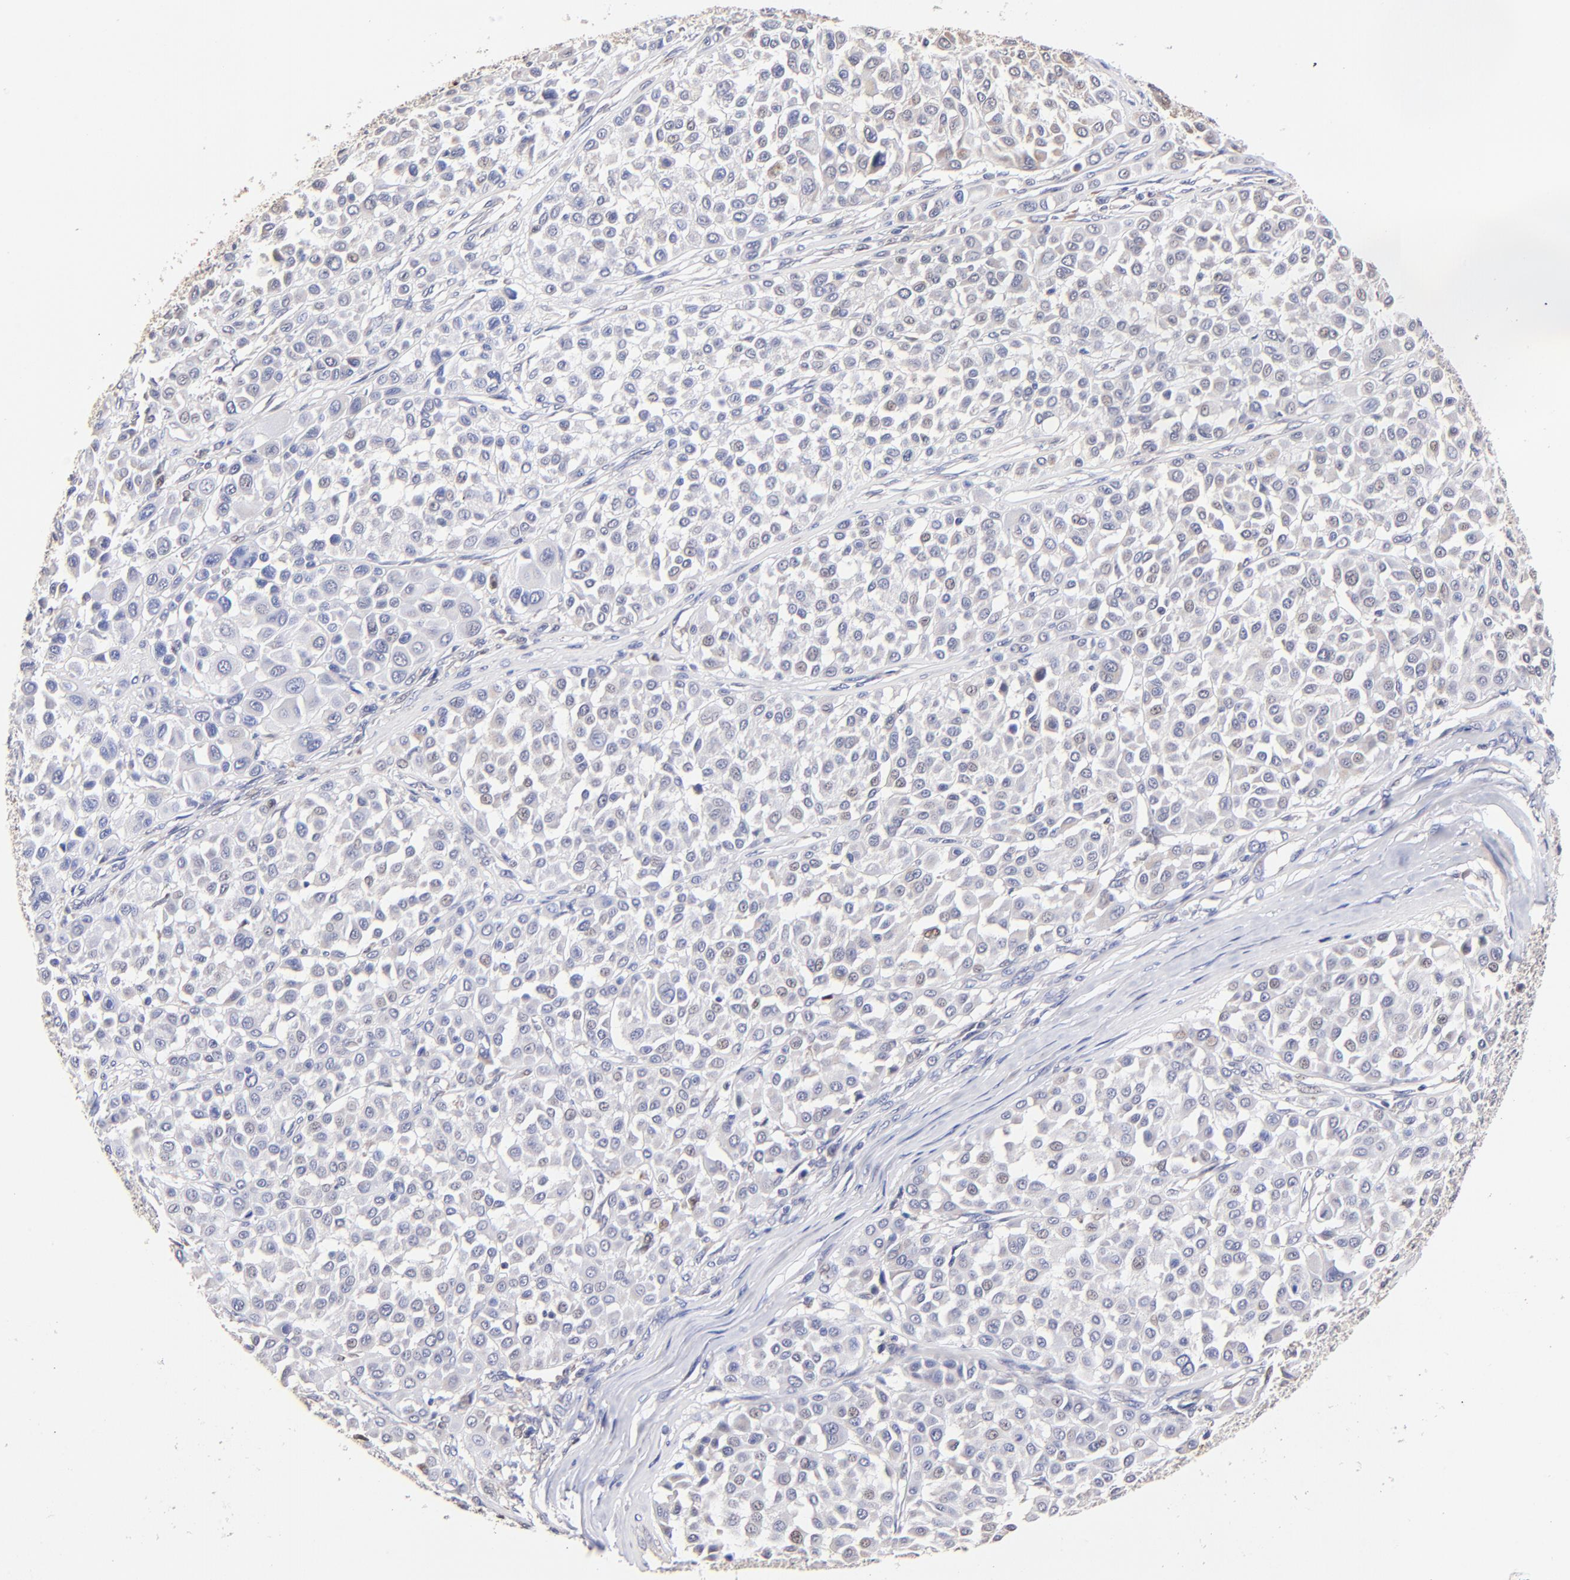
{"staining": {"intensity": "negative", "quantity": "none", "location": "none"}, "tissue": "melanoma", "cell_type": "Tumor cells", "image_type": "cancer", "snomed": [{"axis": "morphology", "description": "Malignant melanoma, Metastatic site"}, {"axis": "topography", "description": "Soft tissue"}], "caption": "An image of human malignant melanoma (metastatic site) is negative for staining in tumor cells.", "gene": "BBOF1", "patient": {"sex": "male", "age": 41}}